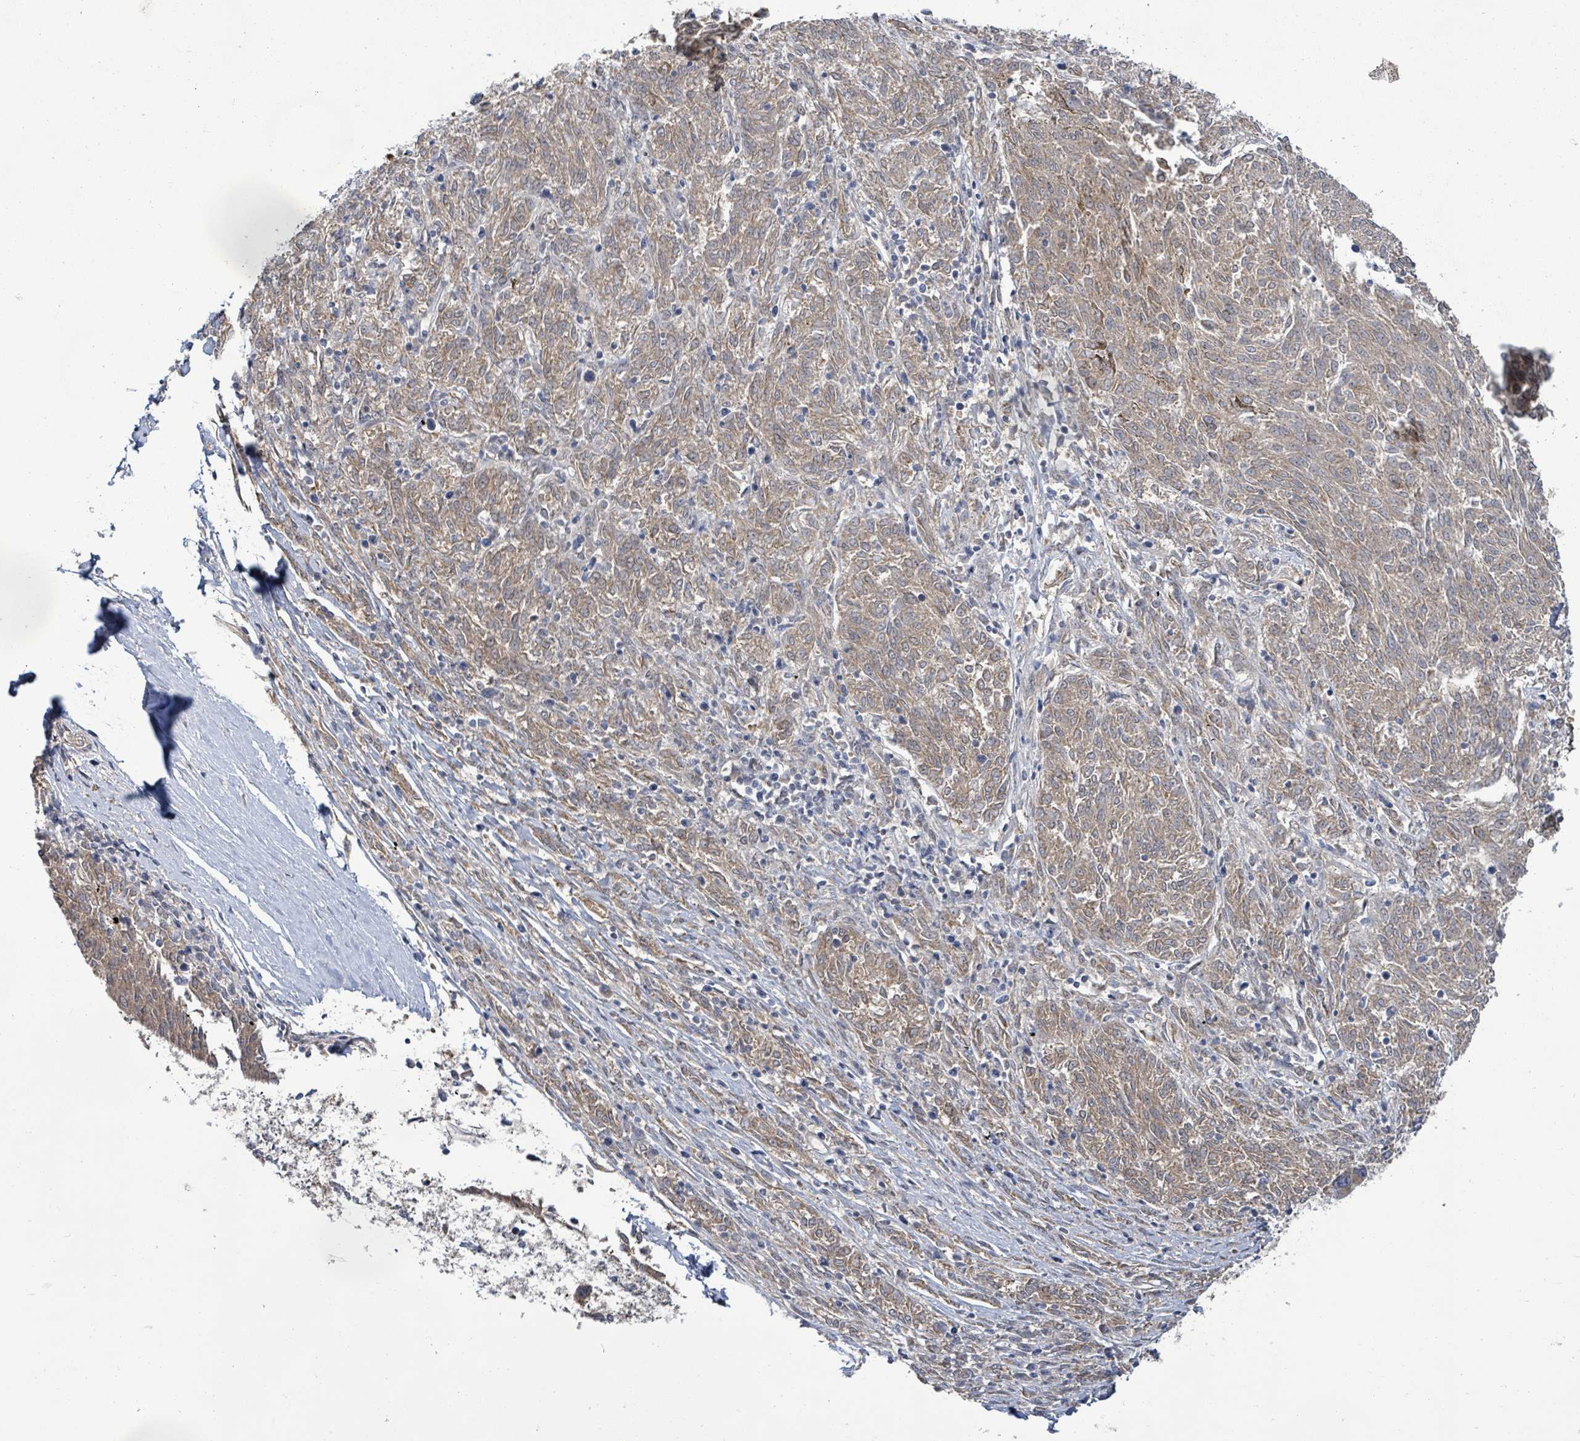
{"staining": {"intensity": "moderate", "quantity": ">75%", "location": "cytoplasmic/membranous"}, "tissue": "melanoma", "cell_type": "Tumor cells", "image_type": "cancer", "snomed": [{"axis": "morphology", "description": "Malignant melanoma, NOS"}, {"axis": "topography", "description": "Skin"}], "caption": "High-magnification brightfield microscopy of melanoma stained with DAB (3,3'-diaminobenzidine) (brown) and counterstained with hematoxylin (blue). tumor cells exhibit moderate cytoplasmic/membranous positivity is seen in approximately>75% of cells.", "gene": "KBTBD11", "patient": {"sex": "female", "age": 72}}